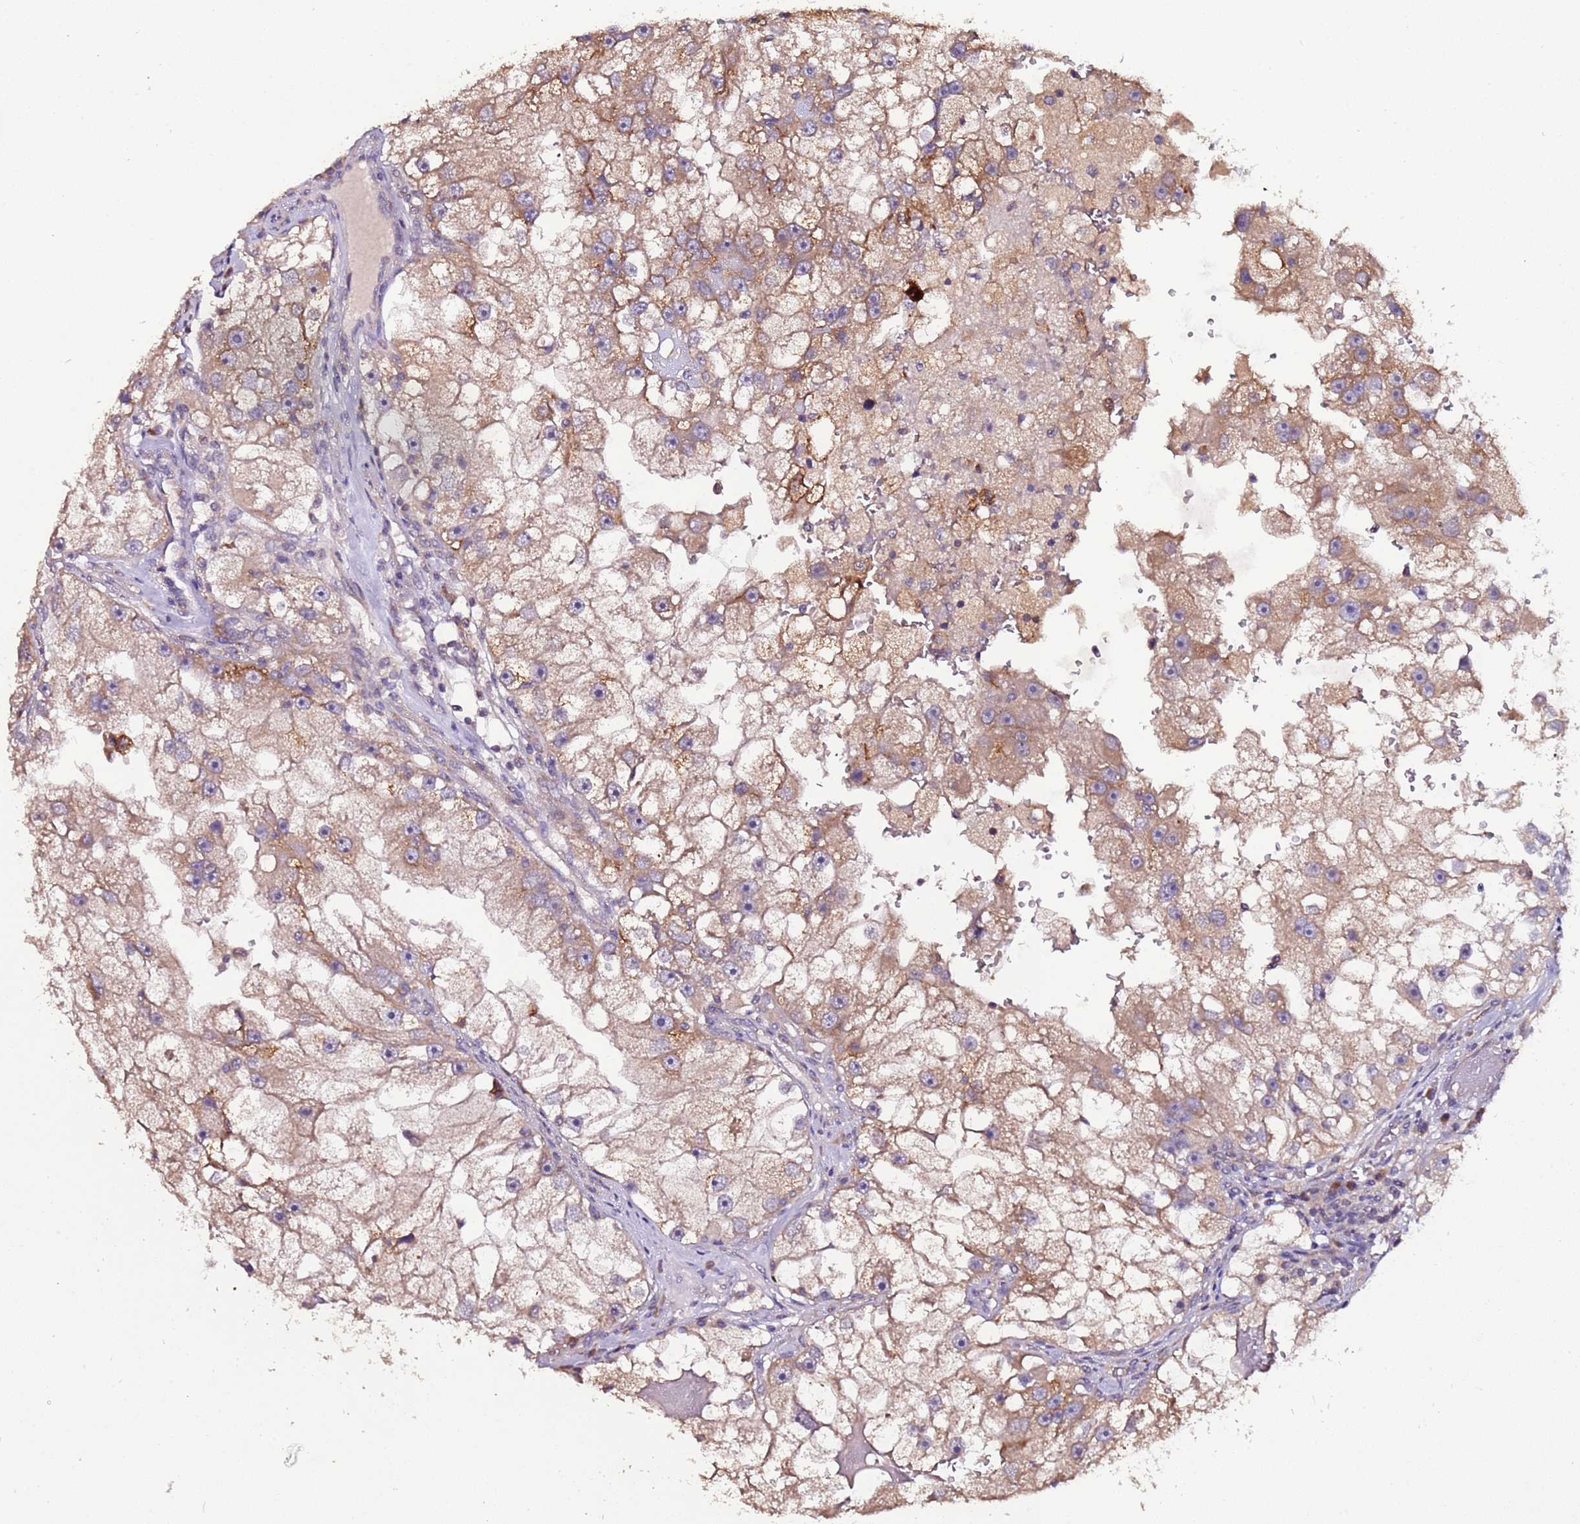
{"staining": {"intensity": "moderate", "quantity": "25%-75%", "location": "cytoplasmic/membranous"}, "tissue": "renal cancer", "cell_type": "Tumor cells", "image_type": "cancer", "snomed": [{"axis": "morphology", "description": "Adenocarcinoma, NOS"}, {"axis": "topography", "description": "Kidney"}], "caption": "IHC image of renal adenocarcinoma stained for a protein (brown), which shows medium levels of moderate cytoplasmic/membranous positivity in about 25%-75% of tumor cells.", "gene": "ELMOD2", "patient": {"sex": "male", "age": 63}}